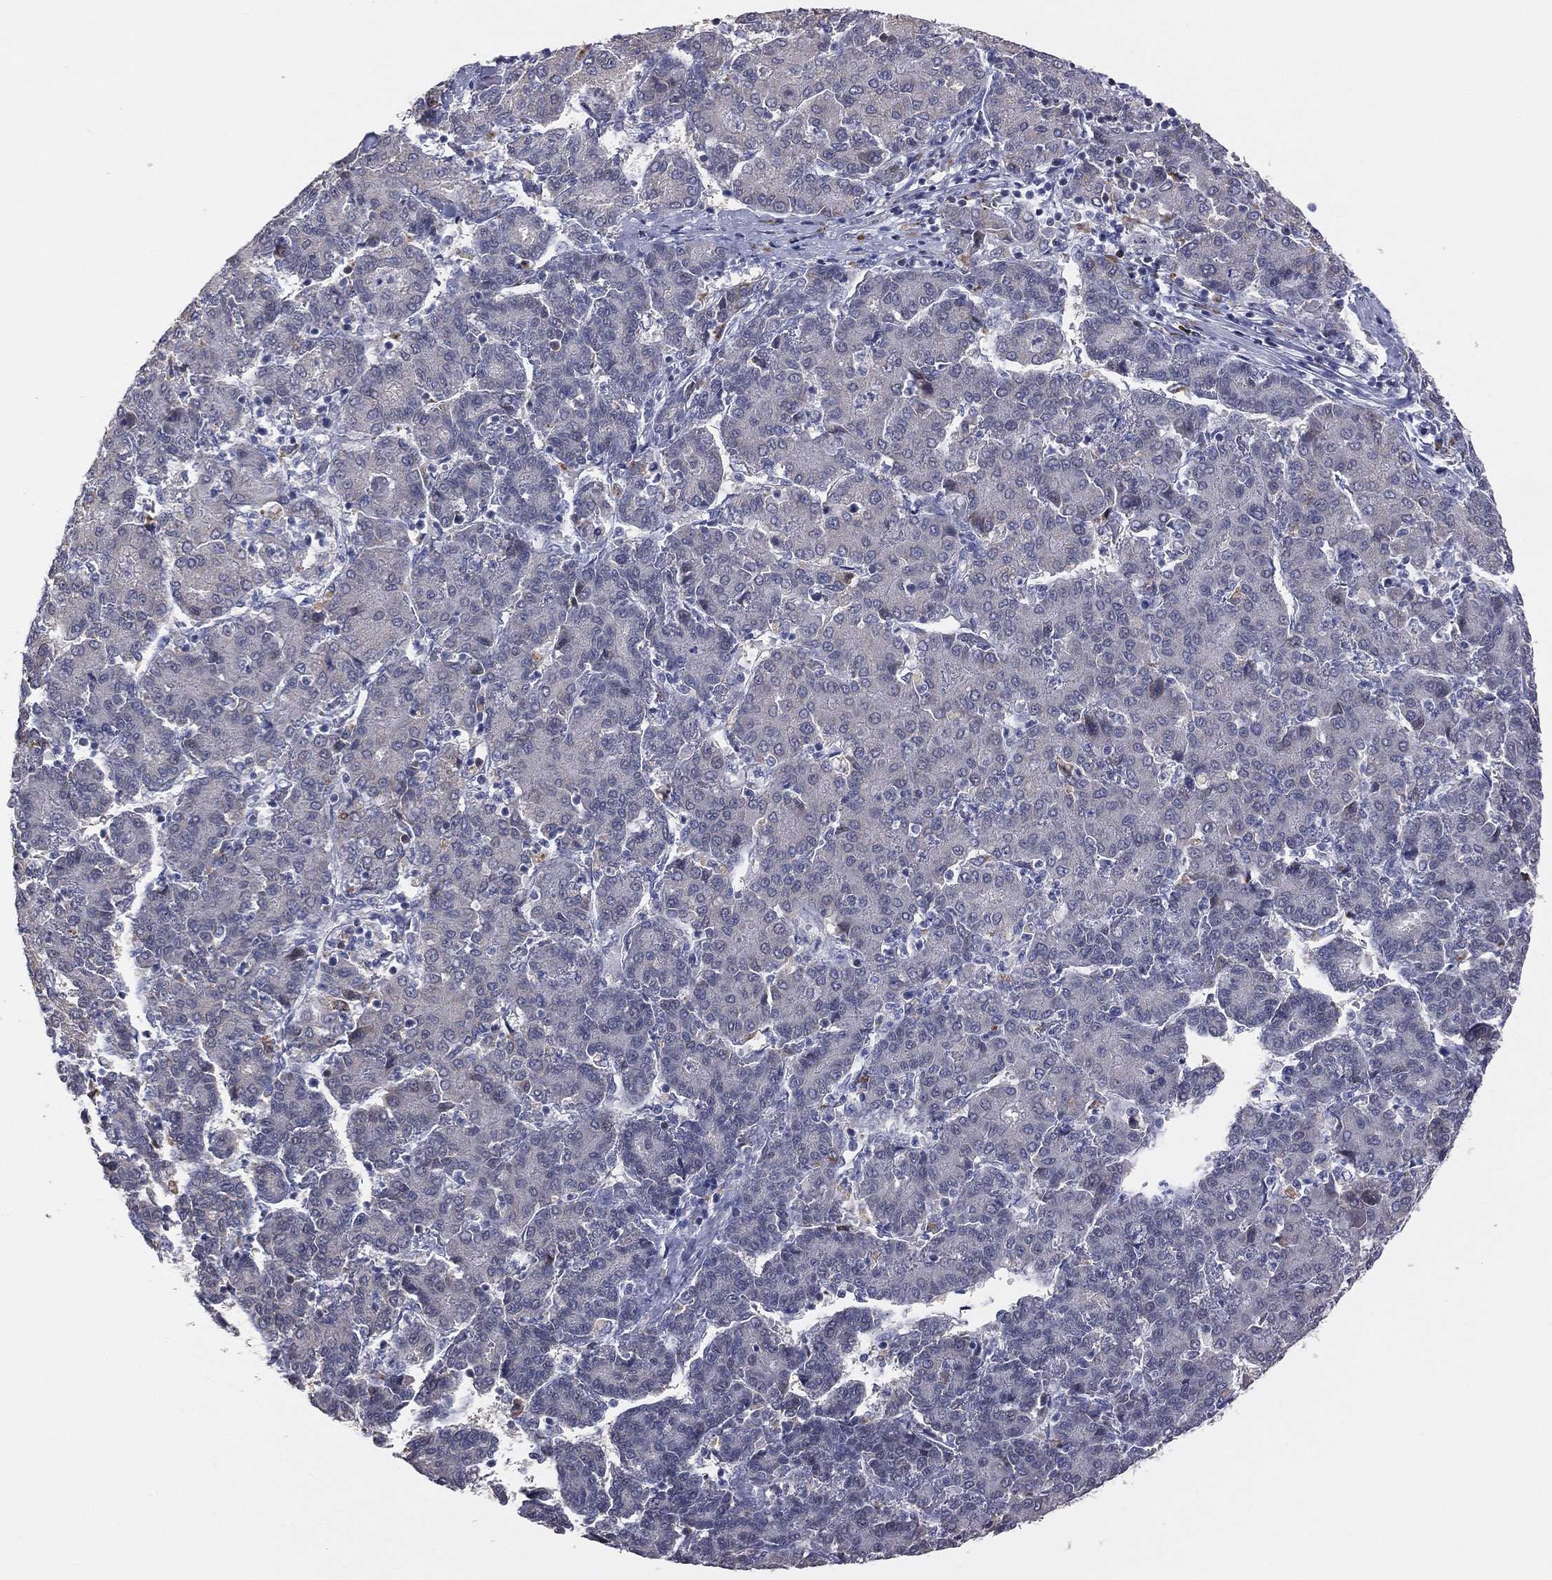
{"staining": {"intensity": "negative", "quantity": "none", "location": "none"}, "tissue": "liver cancer", "cell_type": "Tumor cells", "image_type": "cancer", "snomed": [{"axis": "morphology", "description": "Carcinoma, Hepatocellular, NOS"}, {"axis": "topography", "description": "Liver"}], "caption": "IHC histopathology image of neoplastic tissue: liver hepatocellular carcinoma stained with DAB (3,3'-diaminobenzidine) demonstrates no significant protein expression in tumor cells. (DAB (3,3'-diaminobenzidine) IHC, high magnification).", "gene": "DMKN", "patient": {"sex": "male", "age": 65}}